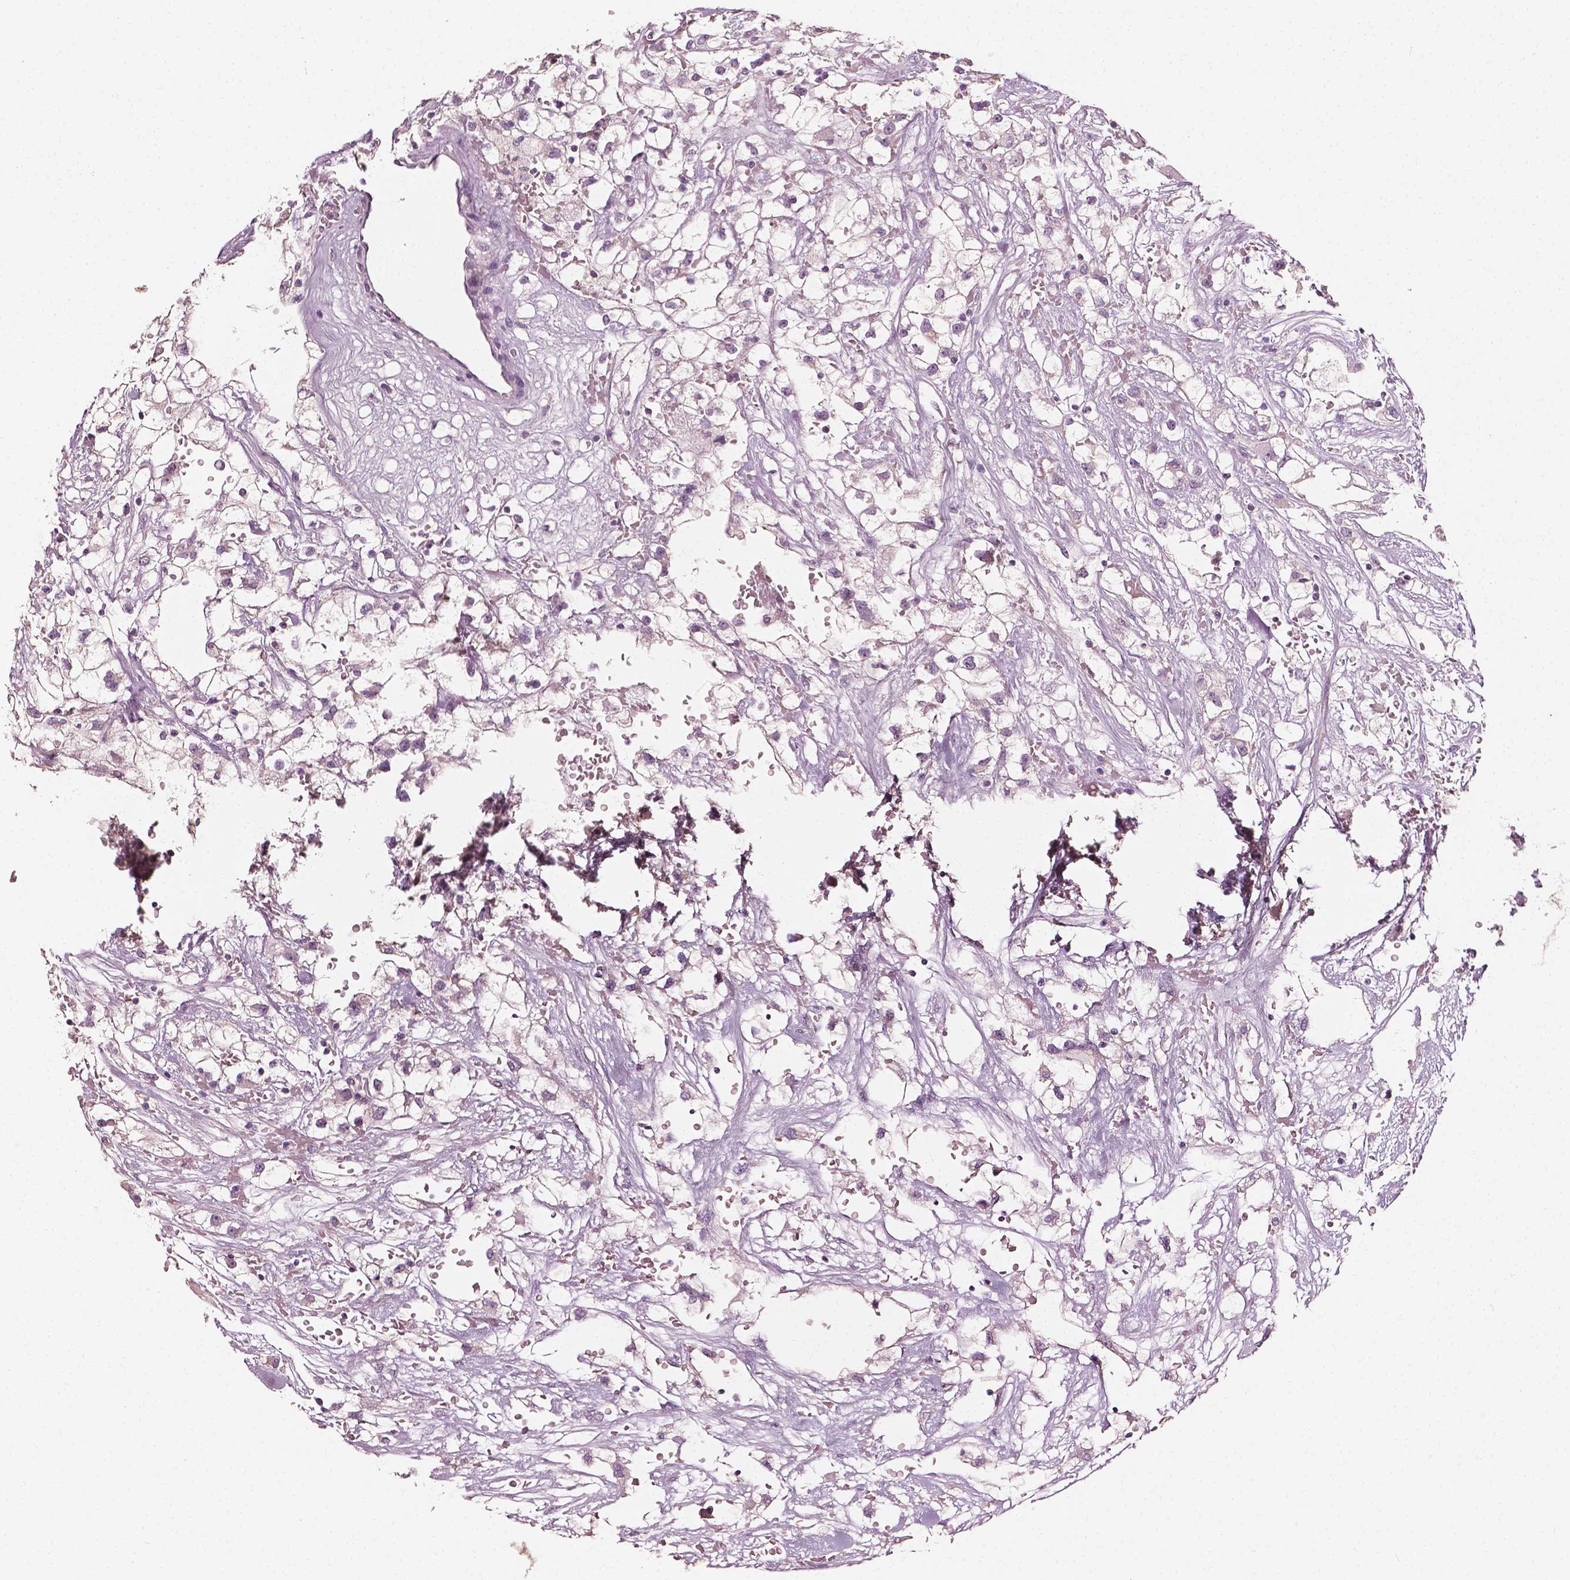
{"staining": {"intensity": "weak", "quantity": "<25%", "location": "cytoplasmic/membranous"}, "tissue": "renal cancer", "cell_type": "Tumor cells", "image_type": "cancer", "snomed": [{"axis": "morphology", "description": "Adenocarcinoma, NOS"}, {"axis": "topography", "description": "Kidney"}], "caption": "Tumor cells are negative for protein expression in human renal cancer (adenocarcinoma).", "gene": "PLA2R1", "patient": {"sex": "male", "age": 59}}